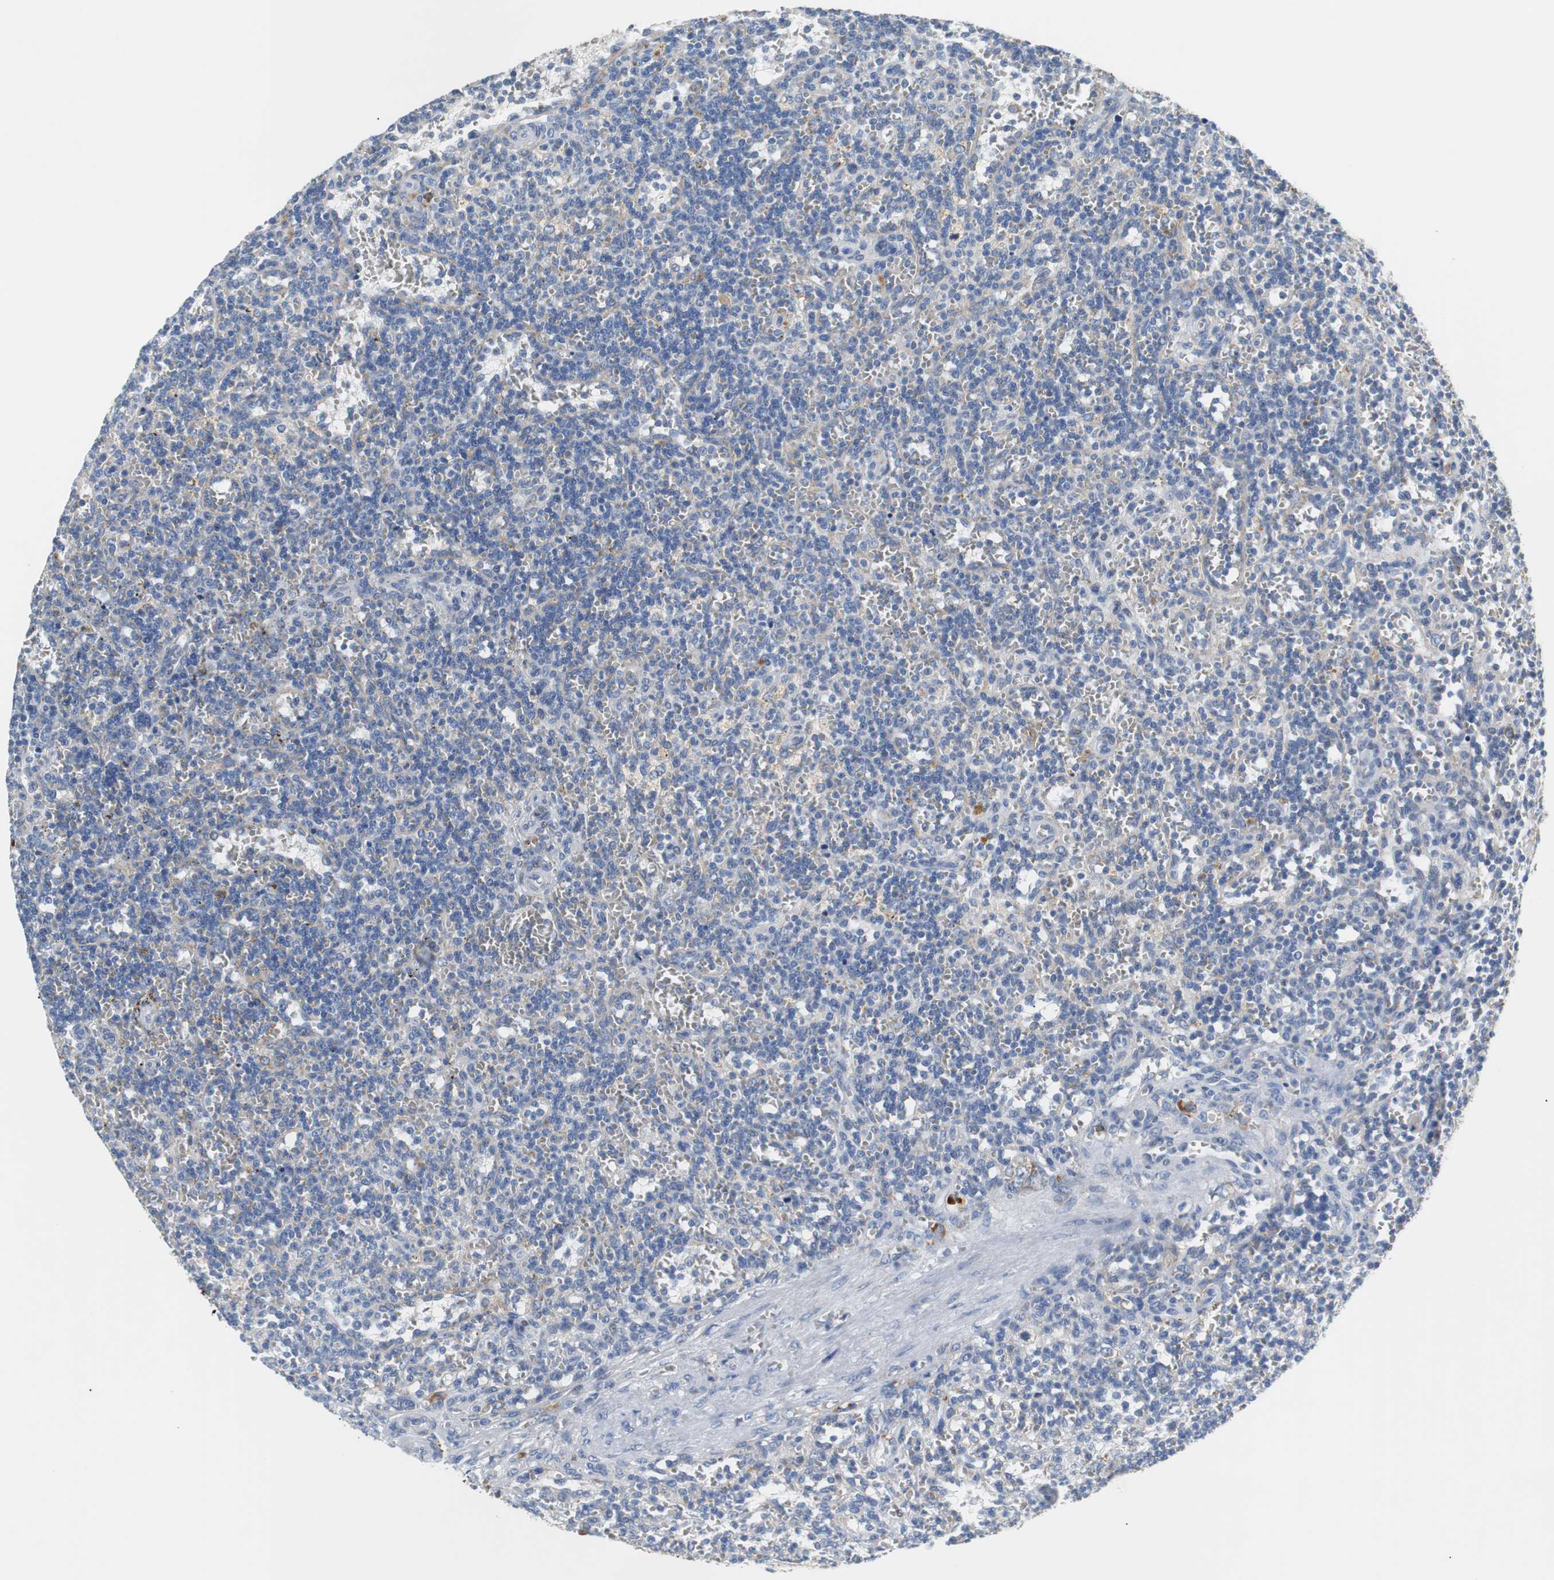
{"staining": {"intensity": "weak", "quantity": "25%-75%", "location": "cytoplasmic/membranous"}, "tissue": "lymphoma", "cell_type": "Tumor cells", "image_type": "cancer", "snomed": [{"axis": "morphology", "description": "Malignant lymphoma, non-Hodgkin's type, Low grade"}, {"axis": "topography", "description": "Spleen"}], "caption": "An immunohistochemistry micrograph of neoplastic tissue is shown. Protein staining in brown labels weak cytoplasmic/membranous positivity in low-grade malignant lymphoma, non-Hodgkin's type within tumor cells.", "gene": "PDIA4", "patient": {"sex": "male", "age": 73}}